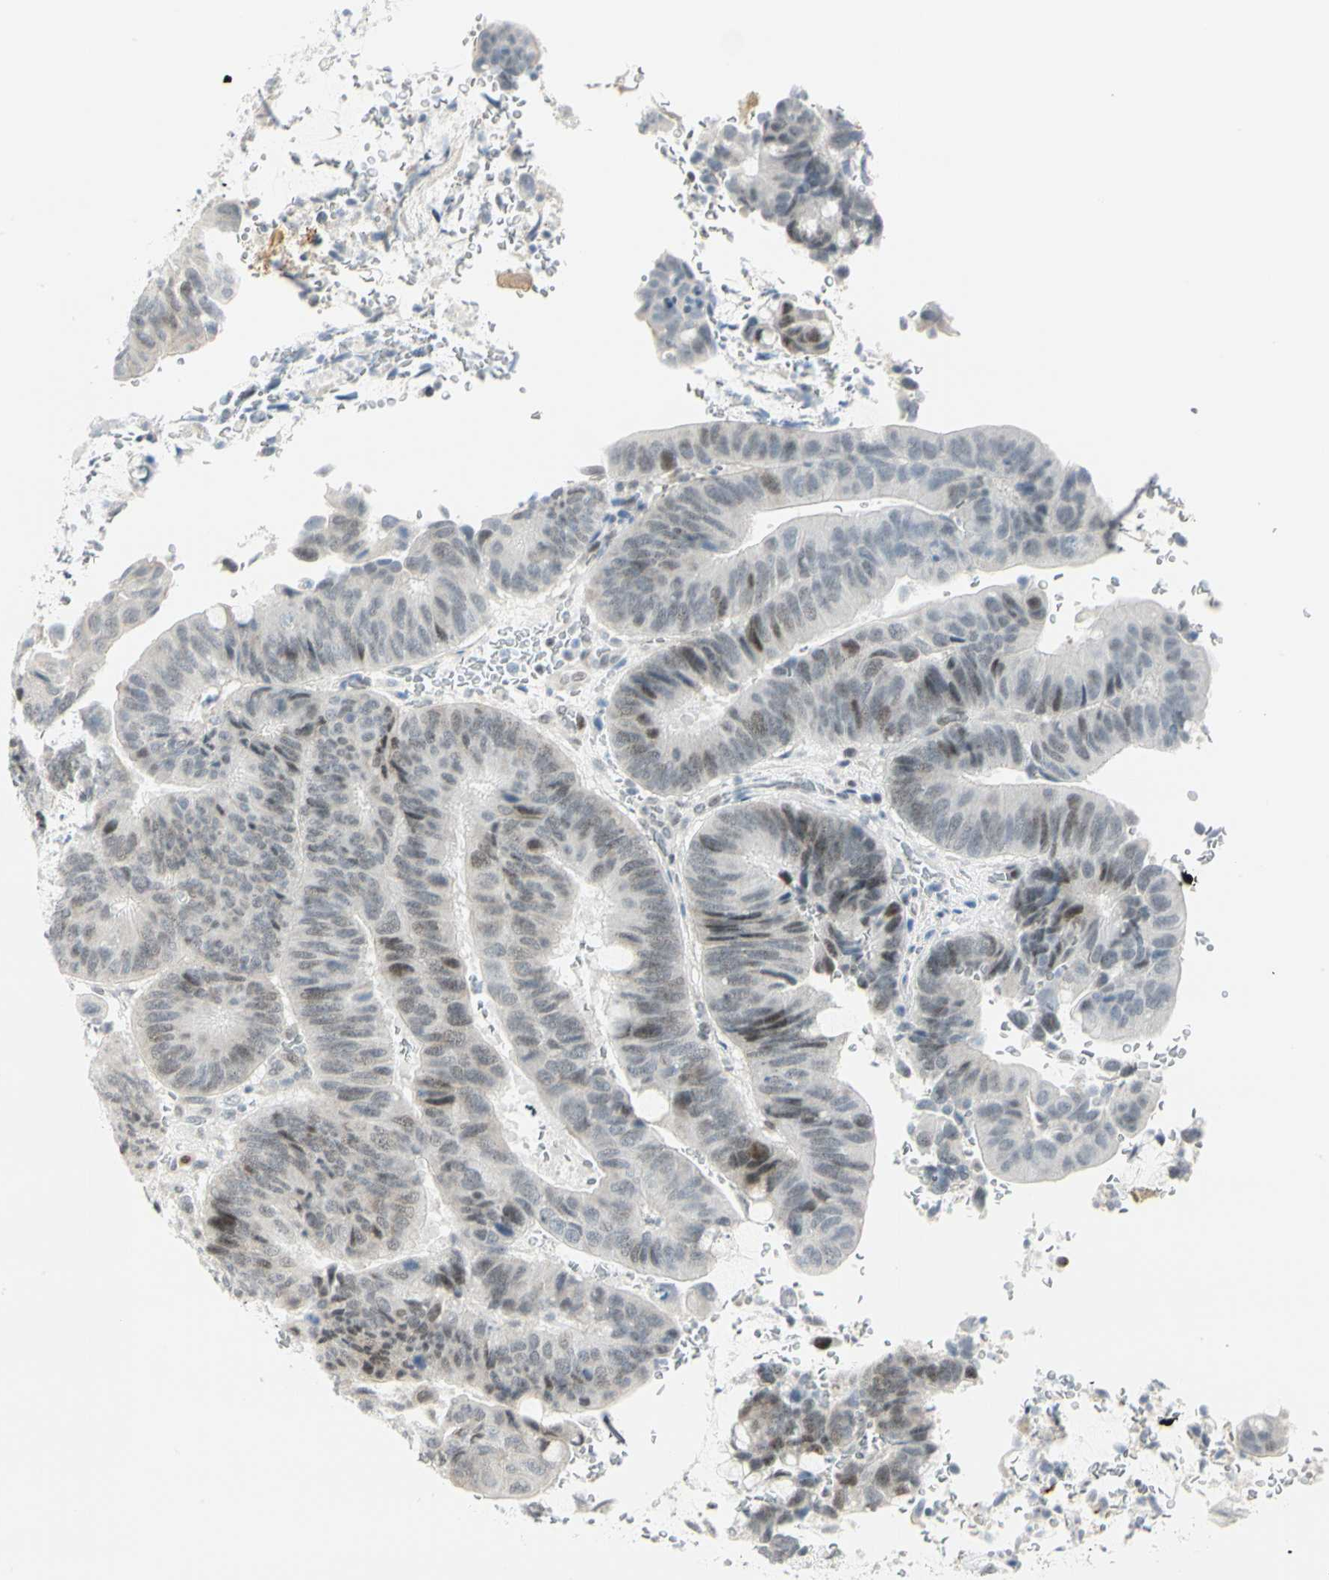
{"staining": {"intensity": "weak", "quantity": "<25%", "location": "nuclear"}, "tissue": "colorectal cancer", "cell_type": "Tumor cells", "image_type": "cancer", "snomed": [{"axis": "morphology", "description": "Normal tissue, NOS"}, {"axis": "morphology", "description": "Adenocarcinoma, NOS"}, {"axis": "topography", "description": "Rectum"}, {"axis": "topography", "description": "Peripheral nerve tissue"}], "caption": "Immunohistochemistry (IHC) photomicrograph of colorectal cancer stained for a protein (brown), which demonstrates no staining in tumor cells.", "gene": "PKNOX1", "patient": {"sex": "male", "age": 92}}